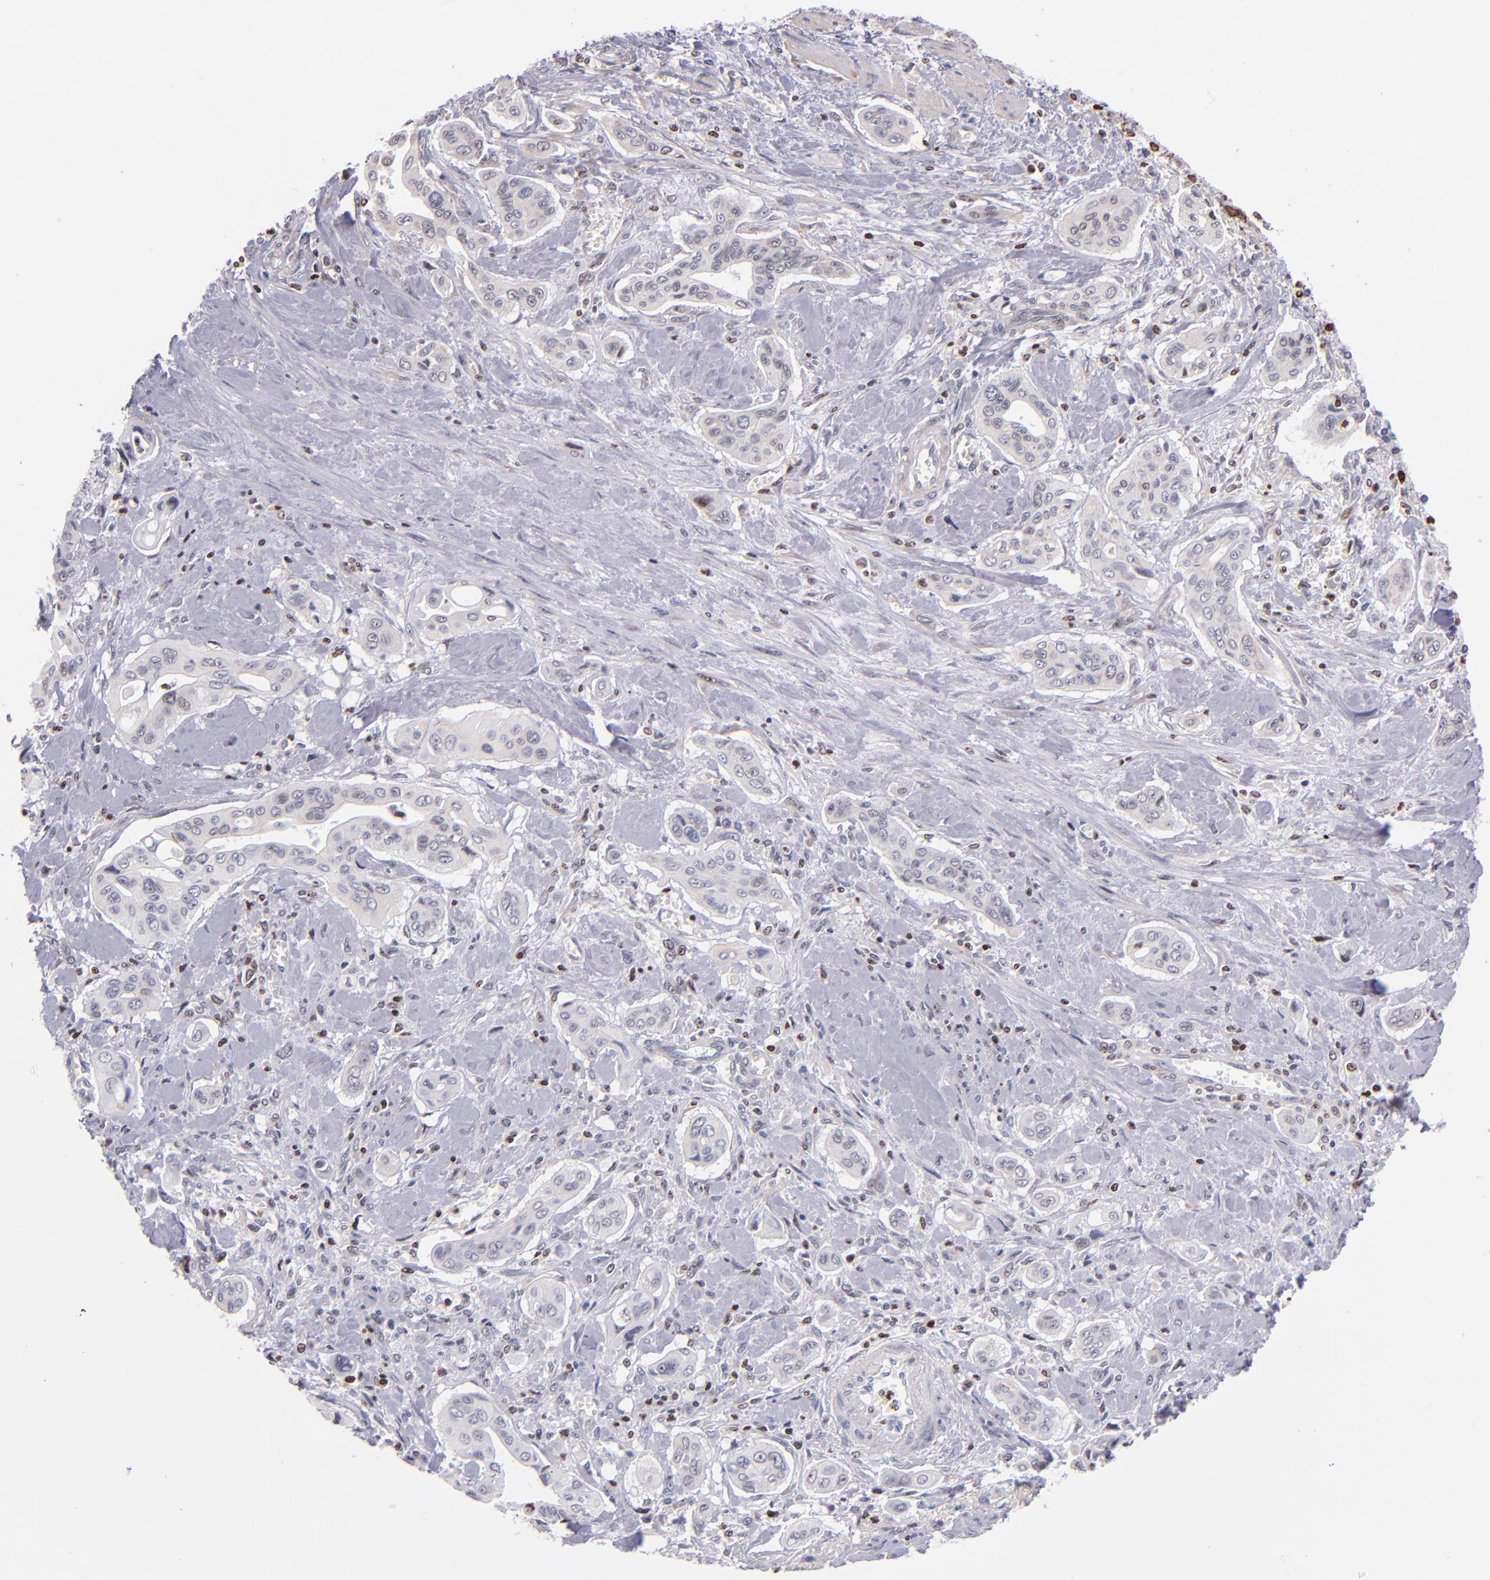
{"staining": {"intensity": "weak", "quantity": "<25%", "location": "nuclear"}, "tissue": "pancreatic cancer", "cell_type": "Tumor cells", "image_type": "cancer", "snomed": [{"axis": "morphology", "description": "Adenocarcinoma, NOS"}, {"axis": "topography", "description": "Pancreas"}], "caption": "This is an immunohistochemistry micrograph of adenocarcinoma (pancreatic). There is no staining in tumor cells.", "gene": "CDKL5", "patient": {"sex": "male", "age": 77}}